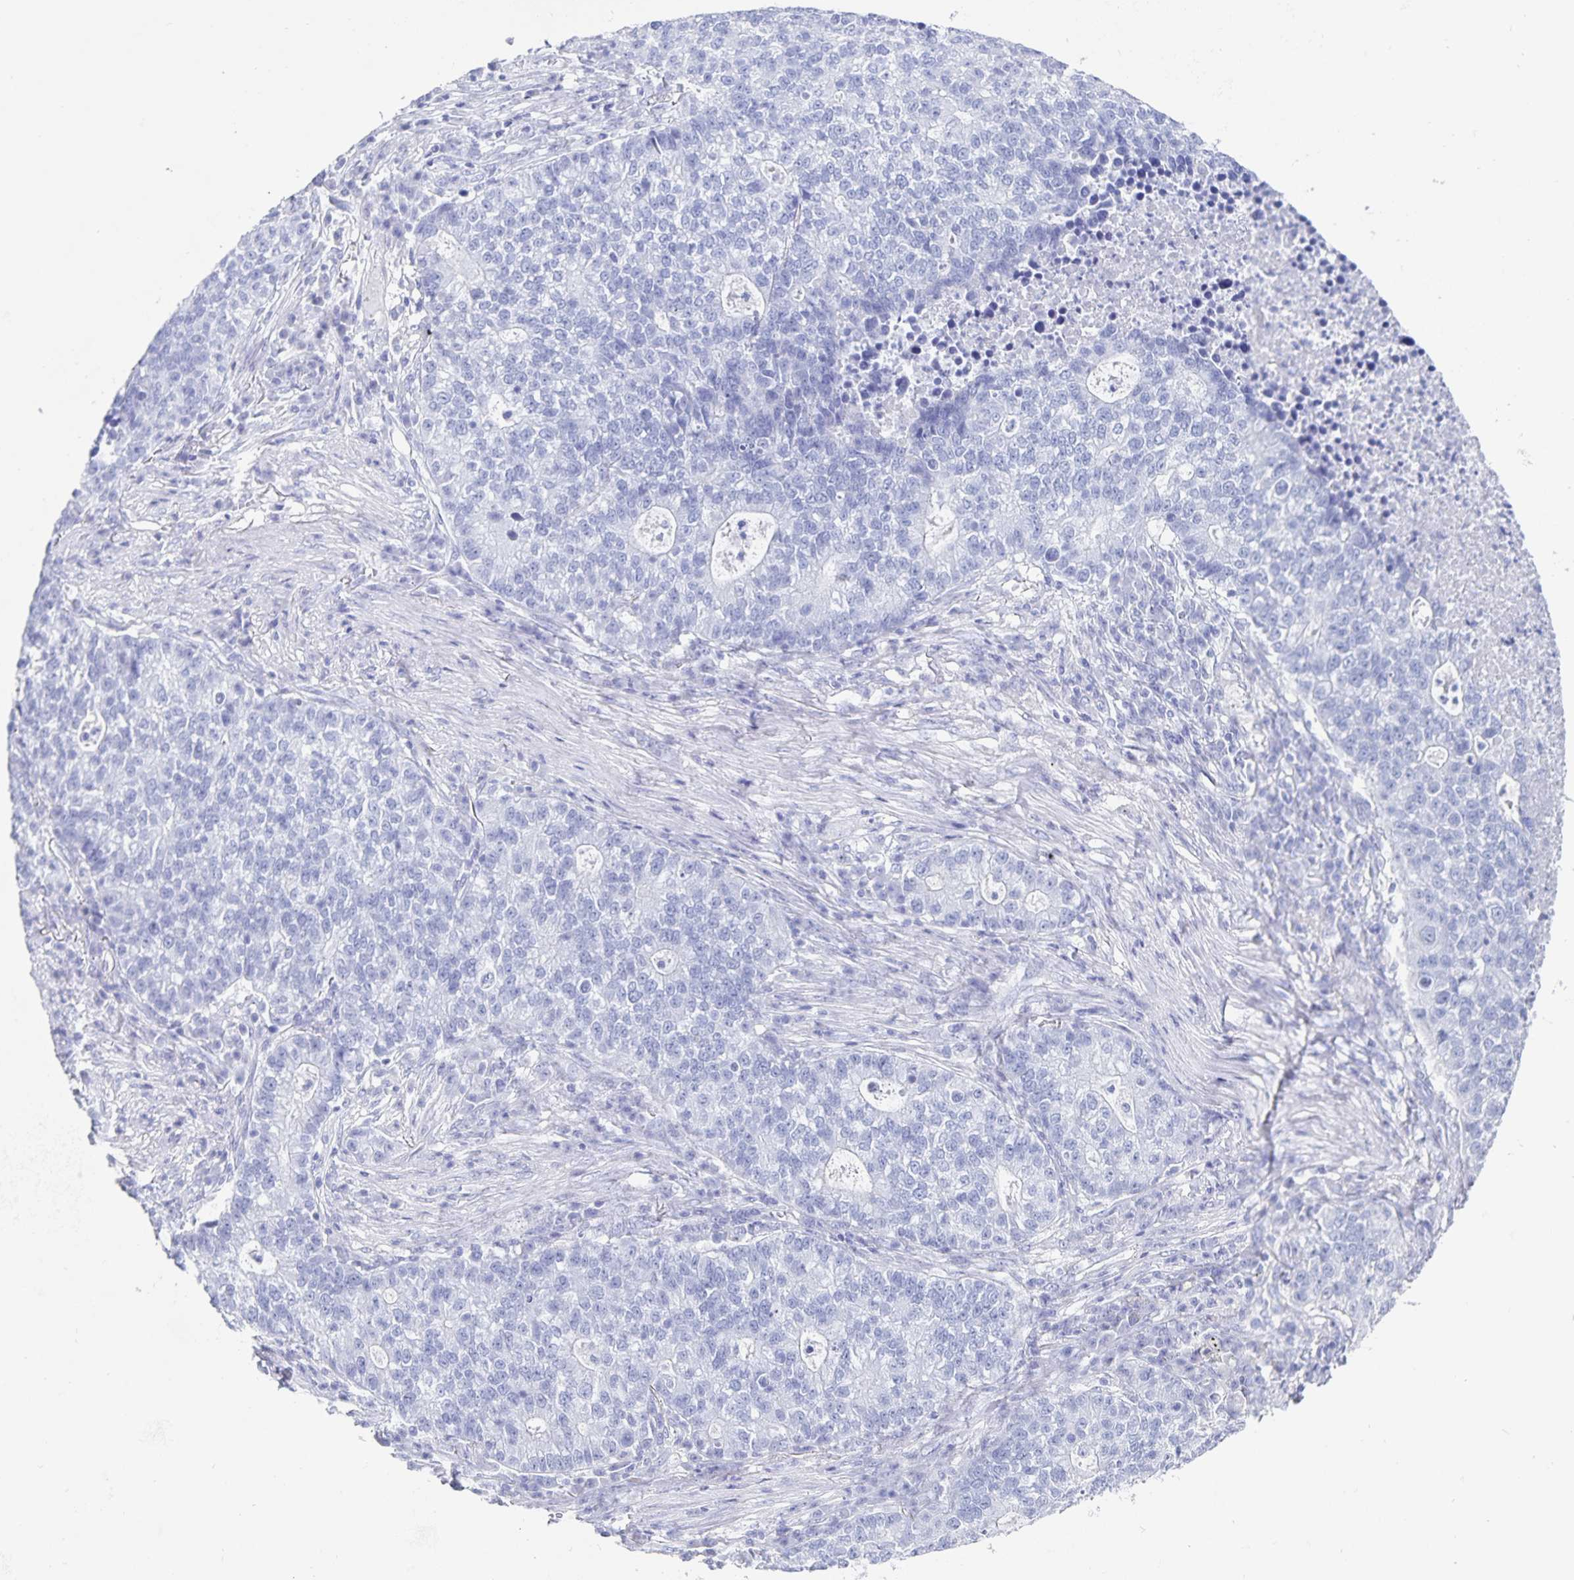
{"staining": {"intensity": "negative", "quantity": "none", "location": "none"}, "tissue": "lung cancer", "cell_type": "Tumor cells", "image_type": "cancer", "snomed": [{"axis": "morphology", "description": "Adenocarcinoma, NOS"}, {"axis": "topography", "description": "Lung"}], "caption": "Lung cancer (adenocarcinoma) stained for a protein using immunohistochemistry (IHC) reveals no staining tumor cells.", "gene": "C19orf73", "patient": {"sex": "male", "age": 57}}